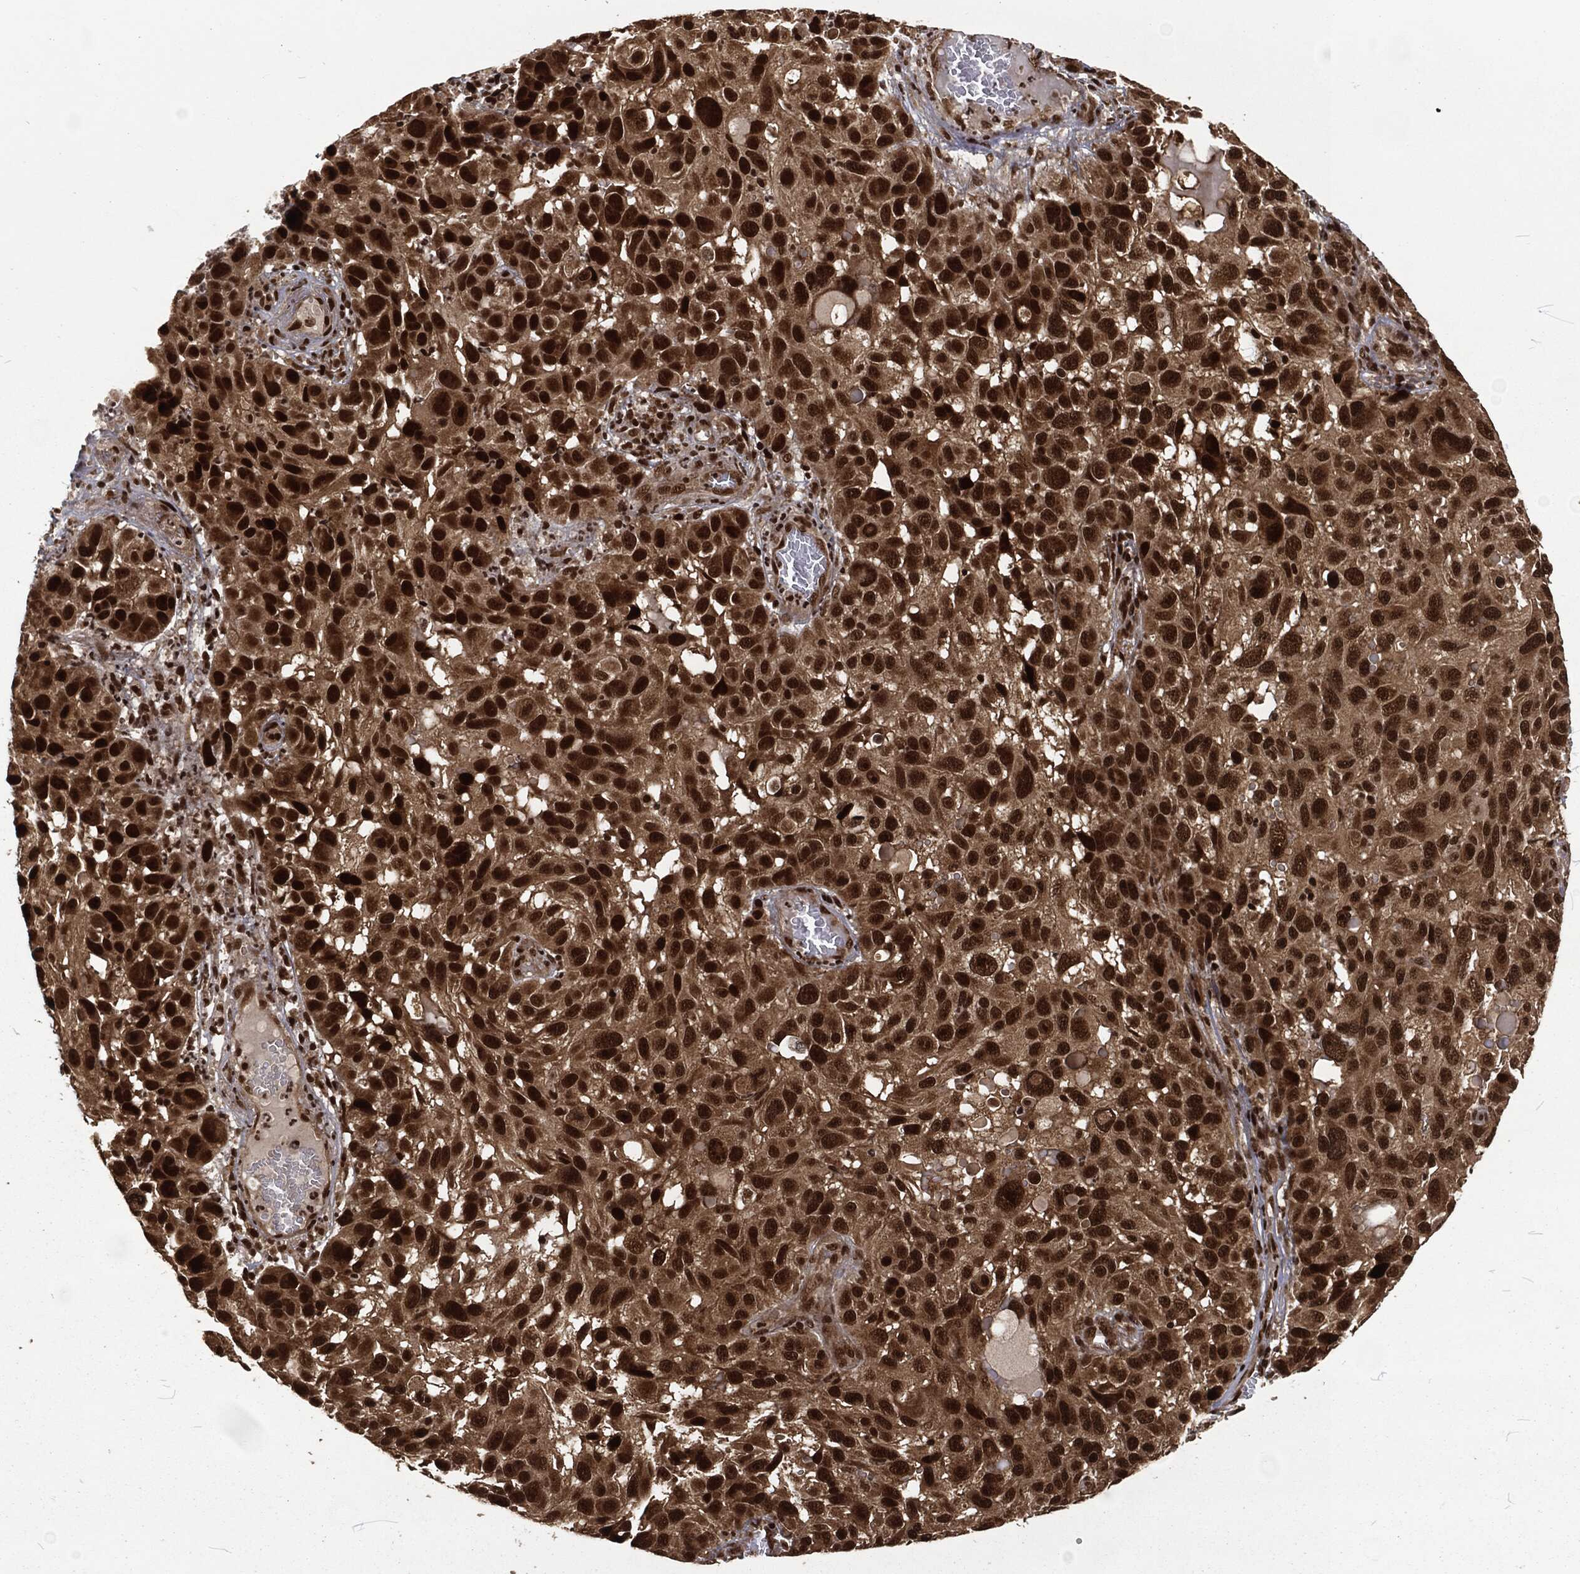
{"staining": {"intensity": "strong", "quantity": ">75%", "location": "nuclear"}, "tissue": "melanoma", "cell_type": "Tumor cells", "image_type": "cancer", "snomed": [{"axis": "morphology", "description": "Malignant melanoma, NOS"}, {"axis": "topography", "description": "Skin"}], "caption": "This is a photomicrograph of immunohistochemistry staining of melanoma, which shows strong staining in the nuclear of tumor cells.", "gene": "NGRN", "patient": {"sex": "male", "age": 53}}